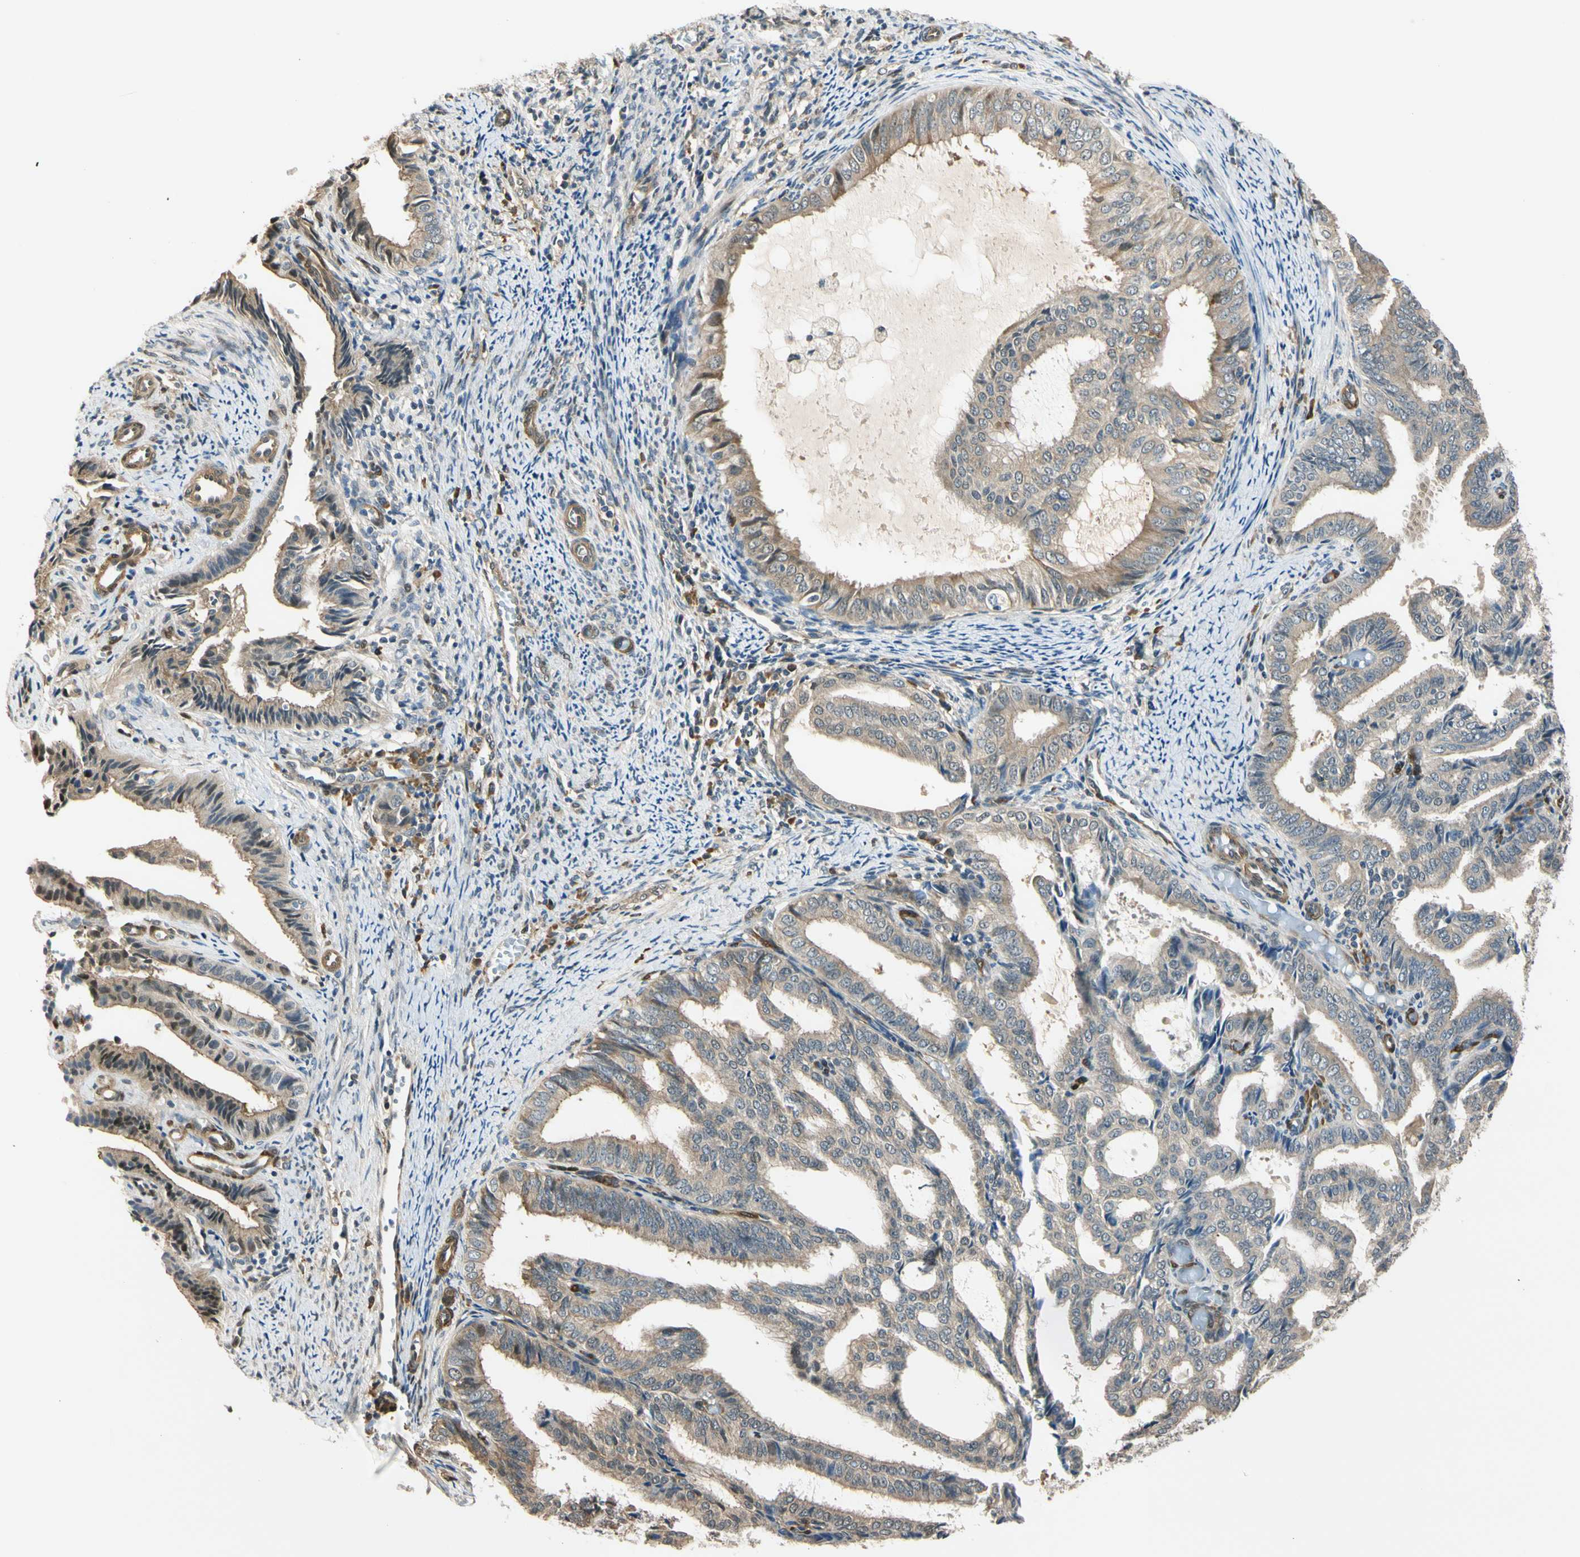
{"staining": {"intensity": "weak", "quantity": ">75%", "location": "cytoplasmic/membranous,nuclear"}, "tissue": "endometrial cancer", "cell_type": "Tumor cells", "image_type": "cancer", "snomed": [{"axis": "morphology", "description": "Adenocarcinoma, NOS"}, {"axis": "topography", "description": "Endometrium"}], "caption": "Adenocarcinoma (endometrial) stained for a protein (brown) shows weak cytoplasmic/membranous and nuclear positive staining in approximately >75% of tumor cells.", "gene": "RASGRF1", "patient": {"sex": "female", "age": 58}}